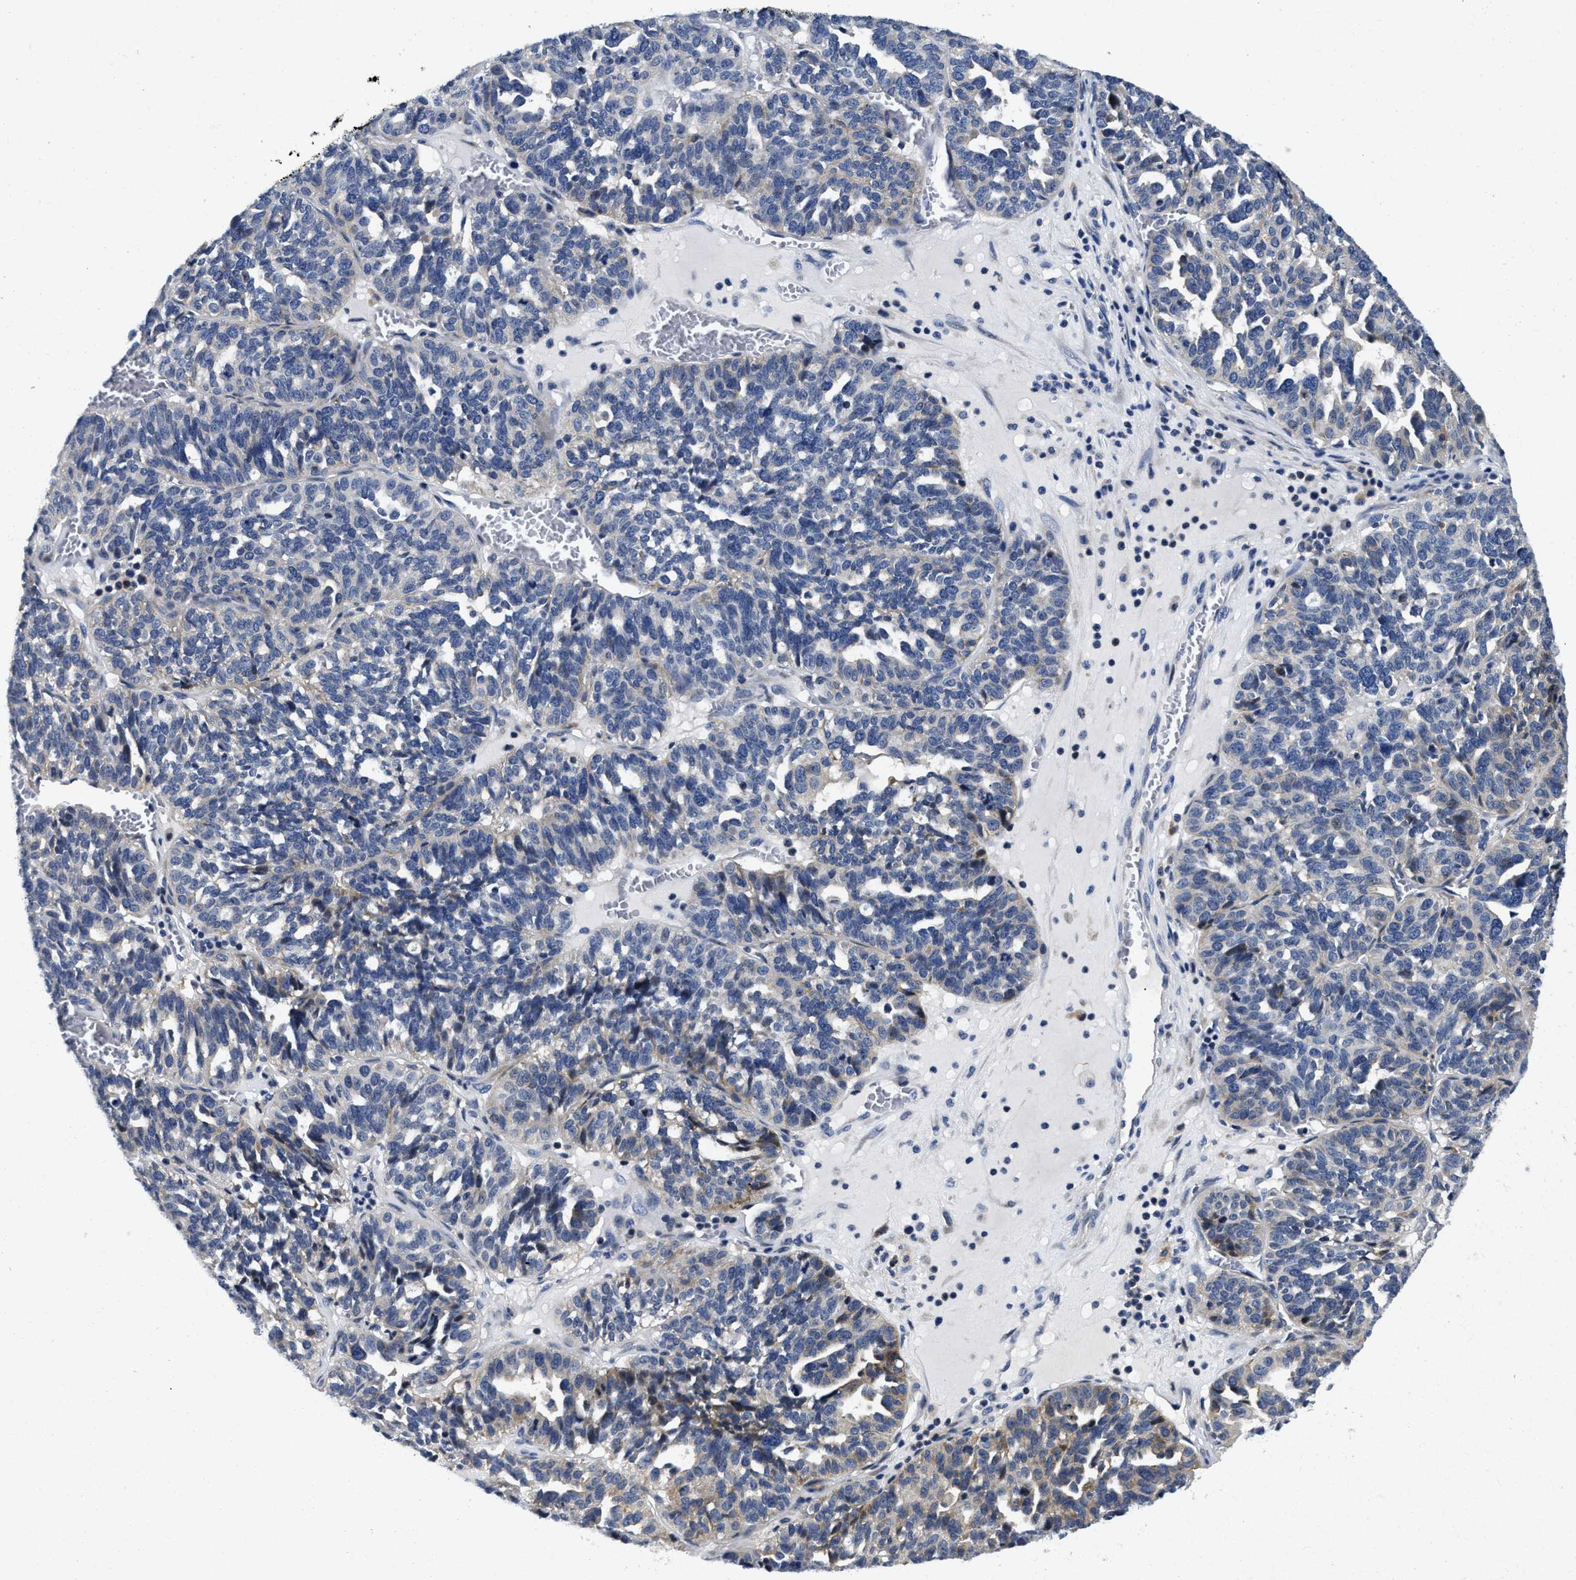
{"staining": {"intensity": "negative", "quantity": "none", "location": "none"}, "tissue": "ovarian cancer", "cell_type": "Tumor cells", "image_type": "cancer", "snomed": [{"axis": "morphology", "description": "Cystadenocarcinoma, serous, NOS"}, {"axis": "topography", "description": "Ovary"}], "caption": "Immunohistochemistry (IHC) photomicrograph of neoplastic tissue: ovarian serous cystadenocarcinoma stained with DAB (3,3'-diaminobenzidine) demonstrates no significant protein positivity in tumor cells.", "gene": "LAD1", "patient": {"sex": "female", "age": 59}}